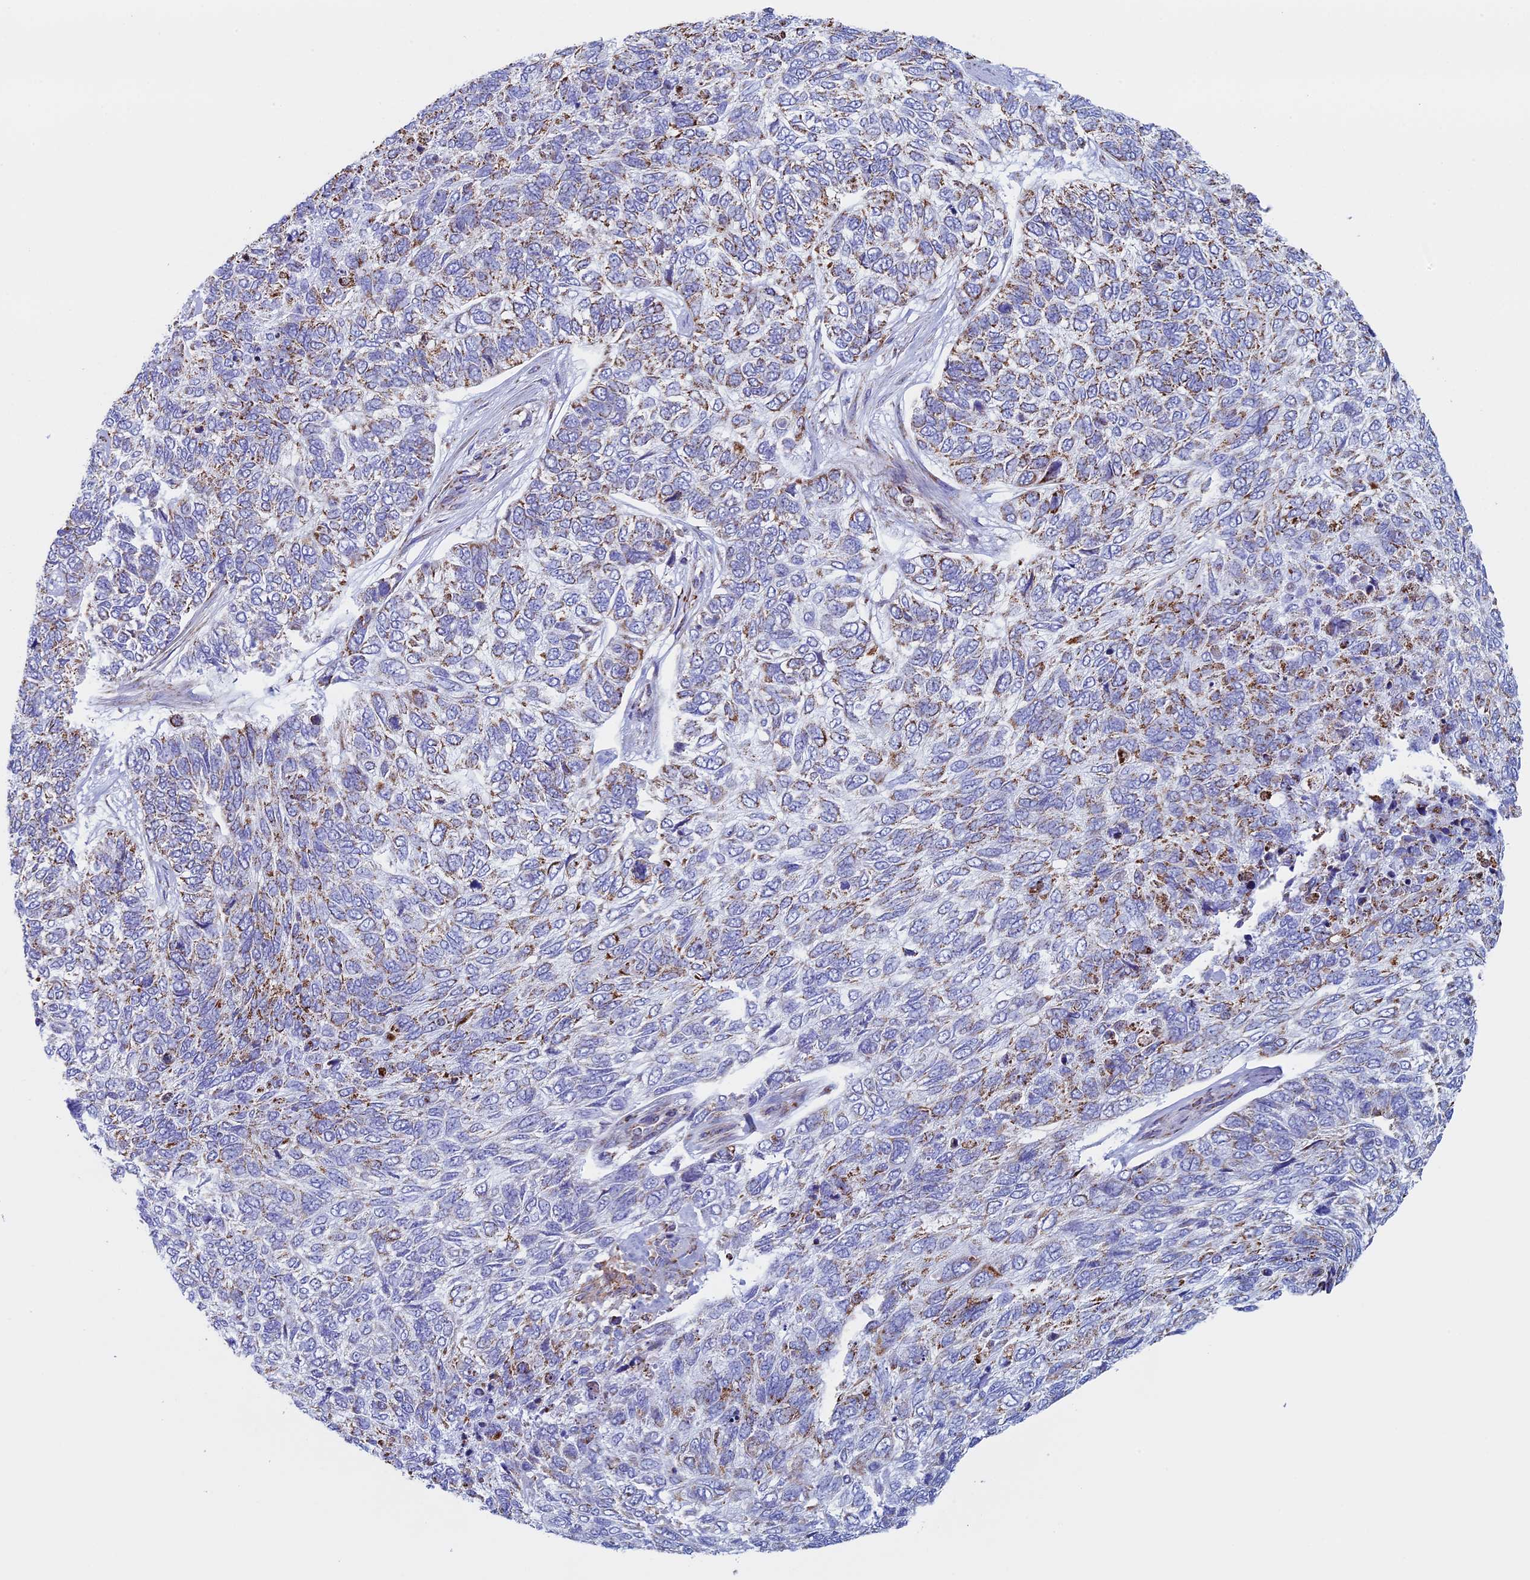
{"staining": {"intensity": "moderate", "quantity": "25%-75%", "location": "cytoplasmic/membranous"}, "tissue": "skin cancer", "cell_type": "Tumor cells", "image_type": "cancer", "snomed": [{"axis": "morphology", "description": "Basal cell carcinoma"}, {"axis": "topography", "description": "Skin"}], "caption": "Immunohistochemistry image of neoplastic tissue: skin basal cell carcinoma stained using IHC demonstrates medium levels of moderate protein expression localized specifically in the cytoplasmic/membranous of tumor cells, appearing as a cytoplasmic/membranous brown color.", "gene": "UQCRFS1", "patient": {"sex": "female", "age": 65}}